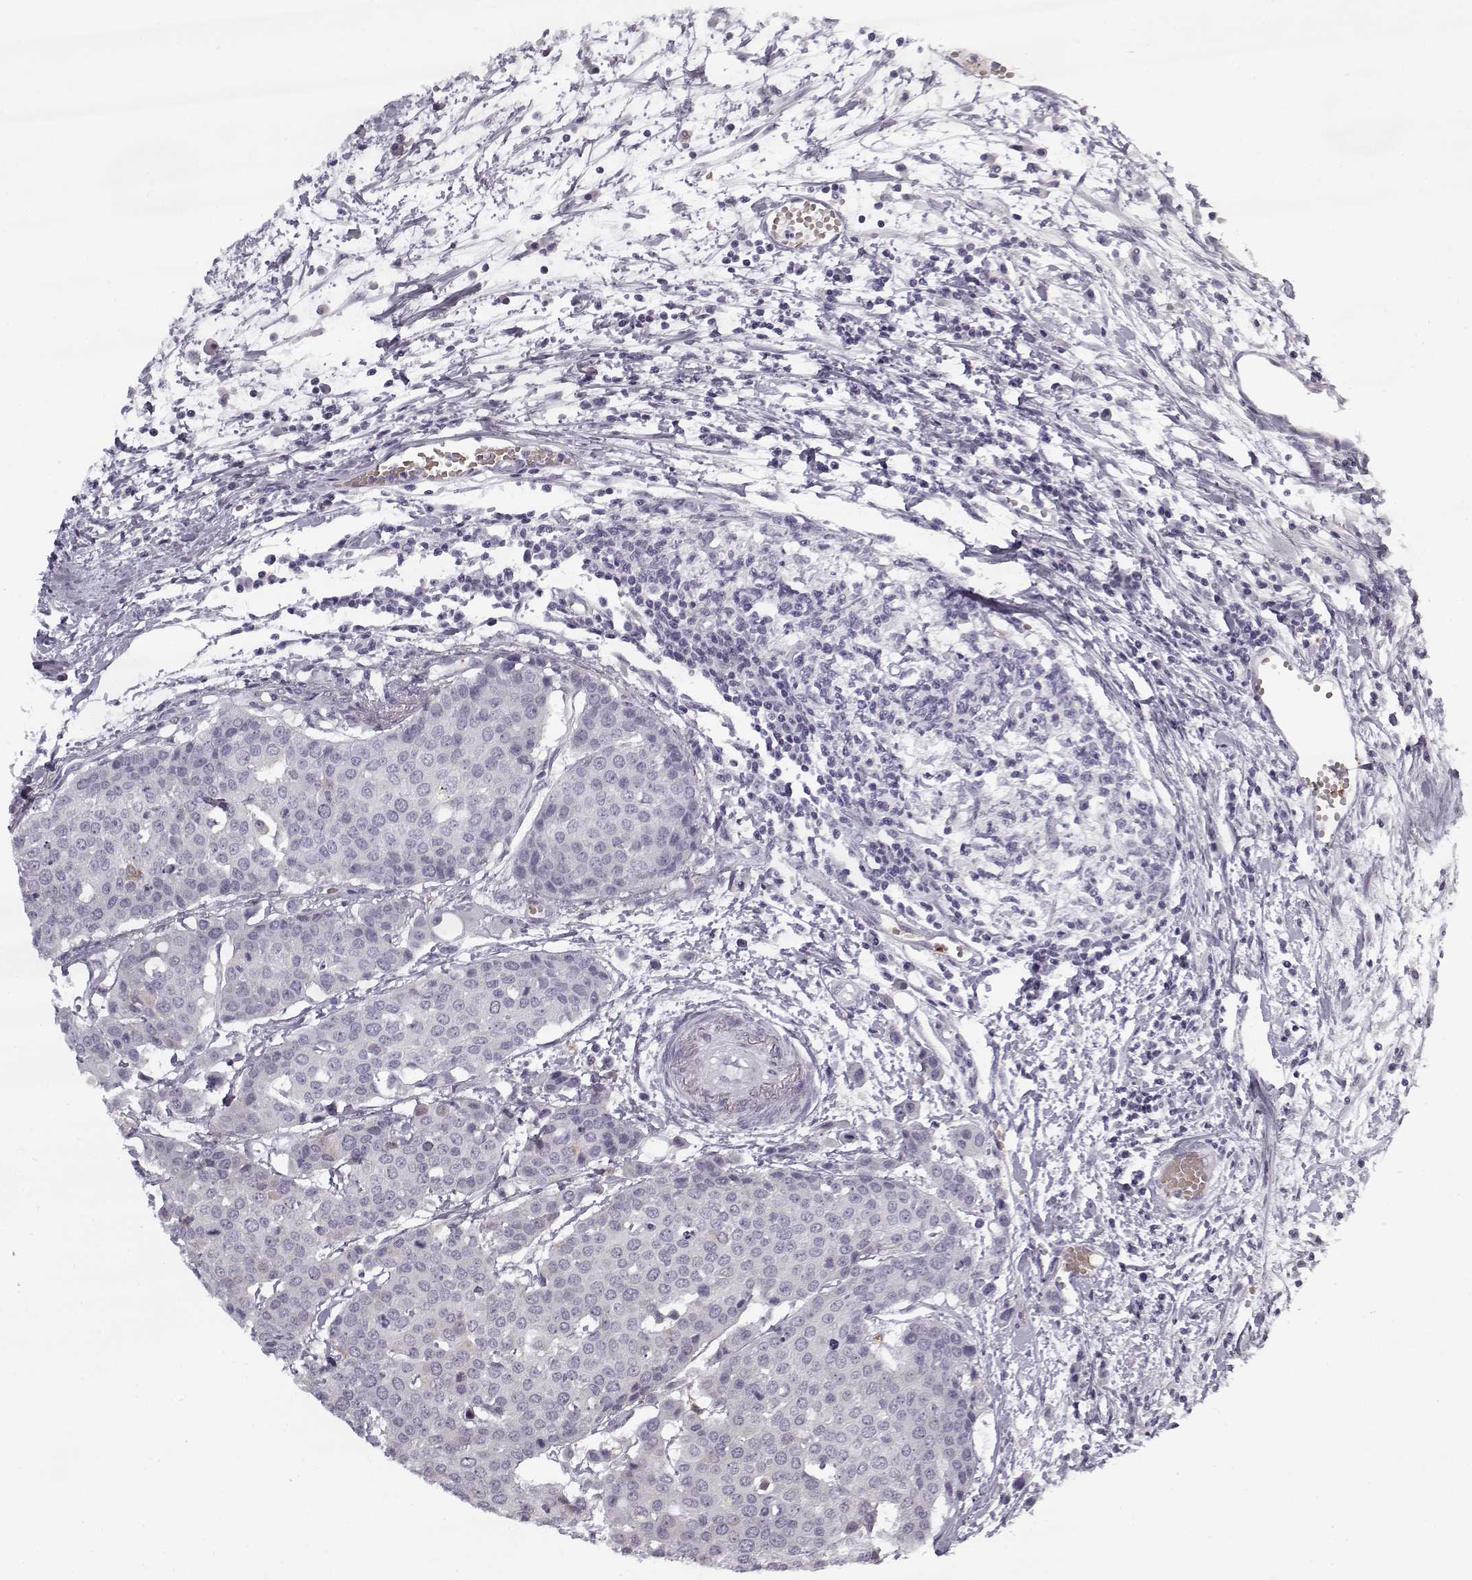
{"staining": {"intensity": "negative", "quantity": "none", "location": "none"}, "tissue": "carcinoid", "cell_type": "Tumor cells", "image_type": "cancer", "snomed": [{"axis": "morphology", "description": "Carcinoid, malignant, NOS"}, {"axis": "topography", "description": "Colon"}], "caption": "Immunohistochemical staining of carcinoid demonstrates no significant staining in tumor cells.", "gene": "SNCA", "patient": {"sex": "male", "age": 81}}